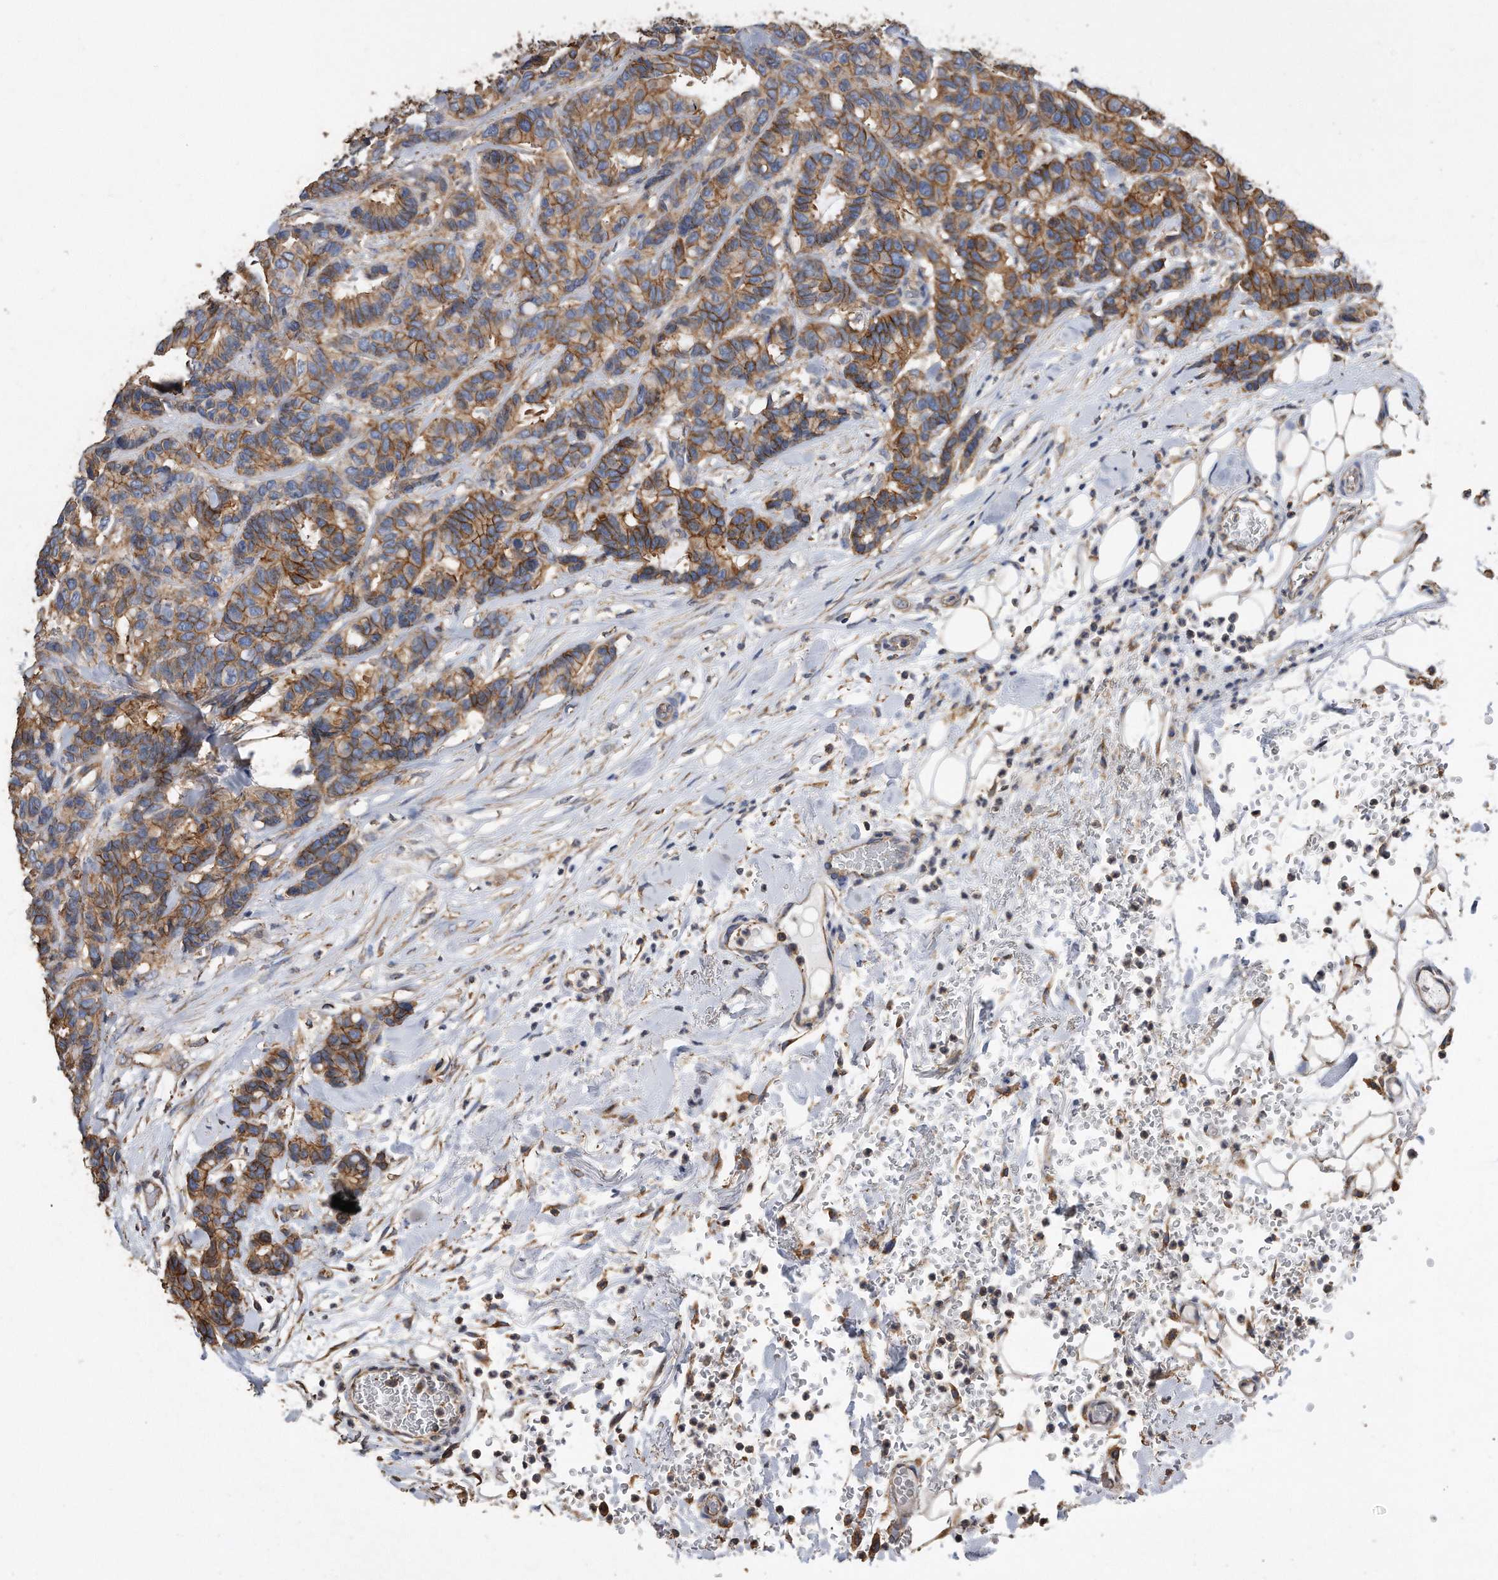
{"staining": {"intensity": "moderate", "quantity": ">75%", "location": "cytoplasmic/membranous"}, "tissue": "breast cancer", "cell_type": "Tumor cells", "image_type": "cancer", "snomed": [{"axis": "morphology", "description": "Duct carcinoma"}, {"axis": "topography", "description": "Breast"}], "caption": "Protein expression analysis of infiltrating ductal carcinoma (breast) shows moderate cytoplasmic/membranous staining in approximately >75% of tumor cells. The staining was performed using DAB (3,3'-diaminobenzidine), with brown indicating positive protein expression. Nuclei are stained blue with hematoxylin.", "gene": "CDCP1", "patient": {"sex": "female", "age": 87}}